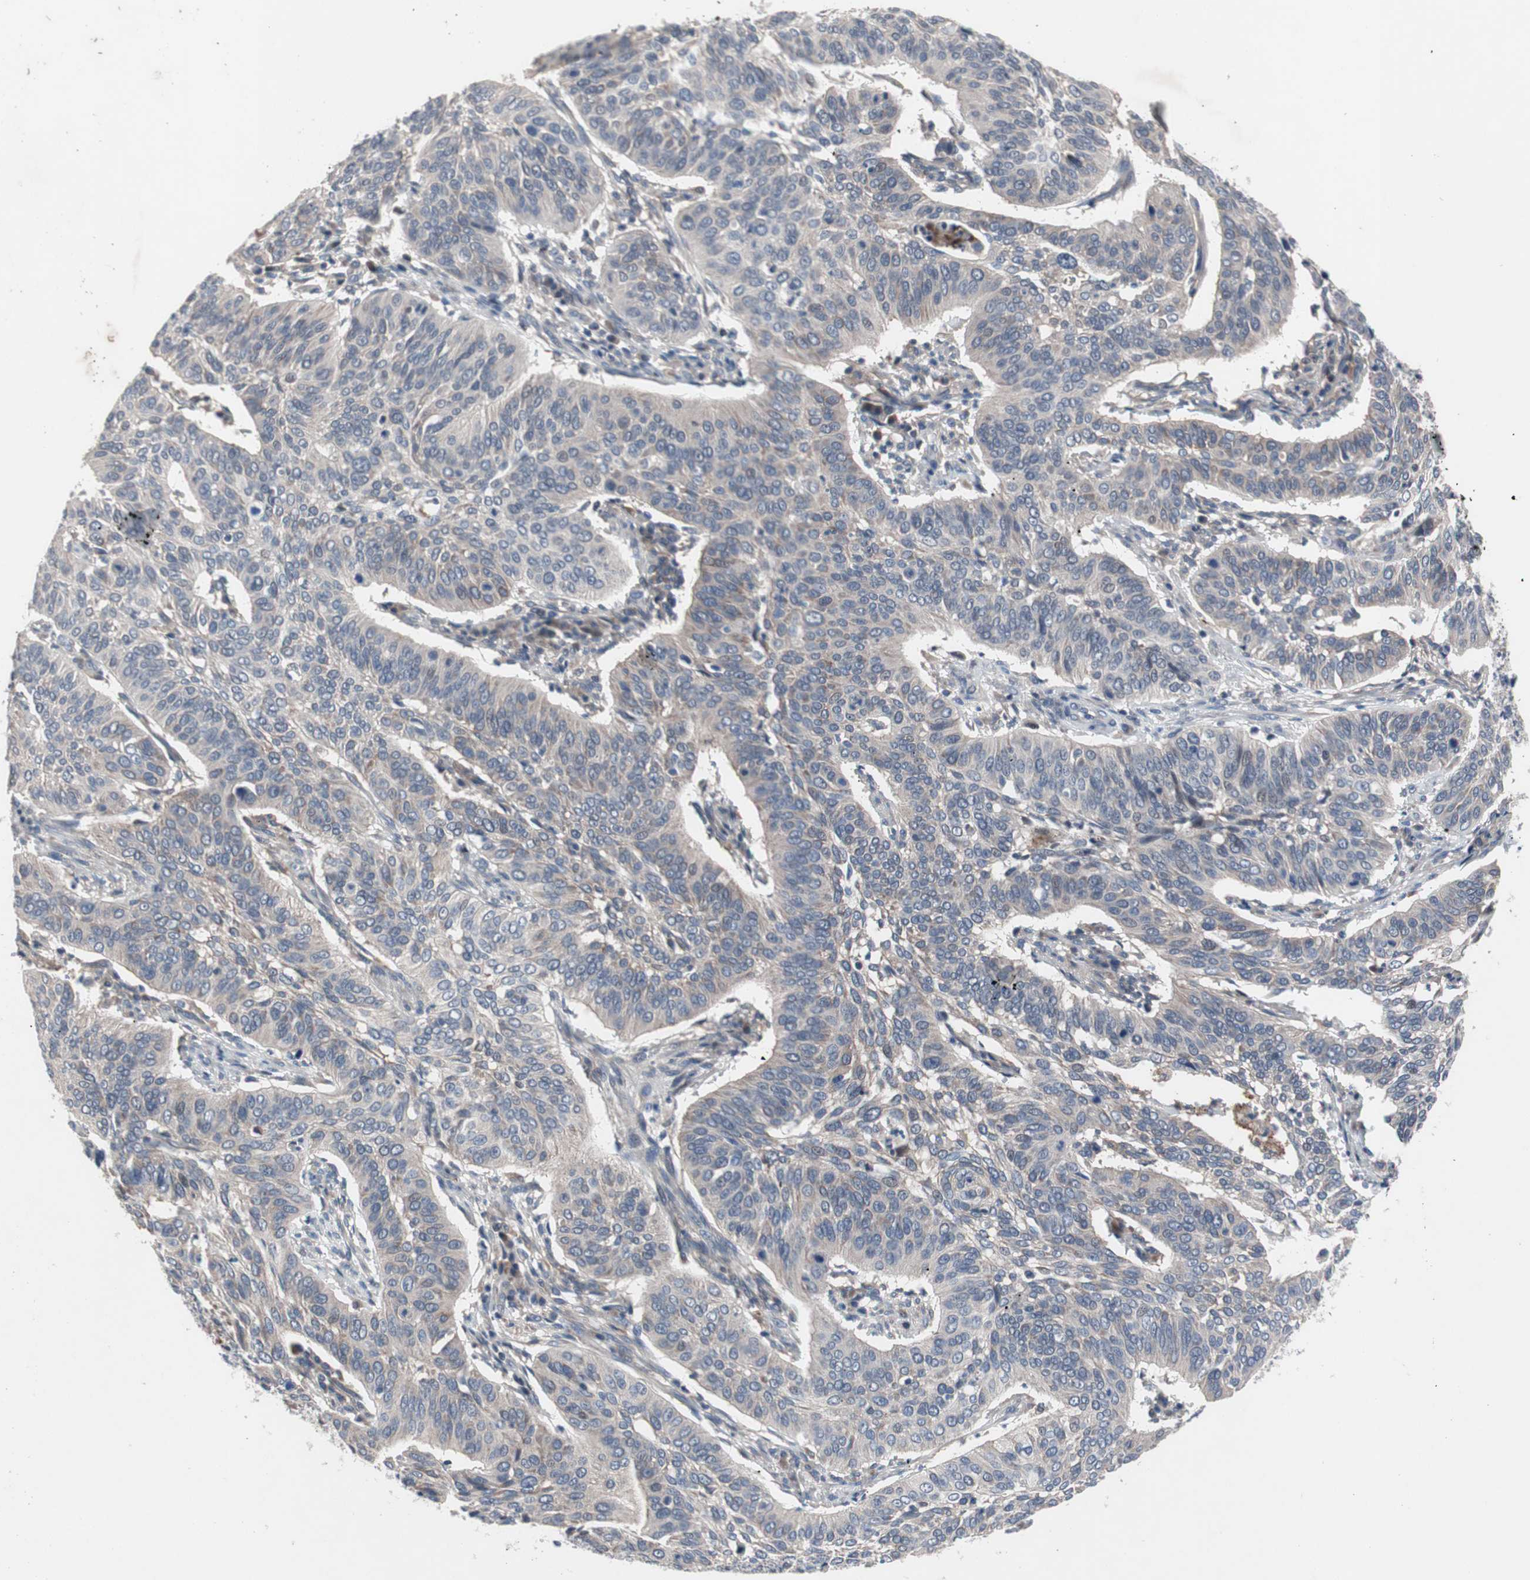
{"staining": {"intensity": "weak", "quantity": "<25%", "location": "cytoplasmic/membranous"}, "tissue": "cervical cancer", "cell_type": "Tumor cells", "image_type": "cancer", "snomed": [{"axis": "morphology", "description": "Squamous cell carcinoma, NOS"}, {"axis": "topography", "description": "Cervix"}], "caption": "Image shows no significant protein expression in tumor cells of cervical squamous cell carcinoma. (Brightfield microscopy of DAB immunohistochemistry at high magnification).", "gene": "MUTYH", "patient": {"sex": "female", "age": 39}}